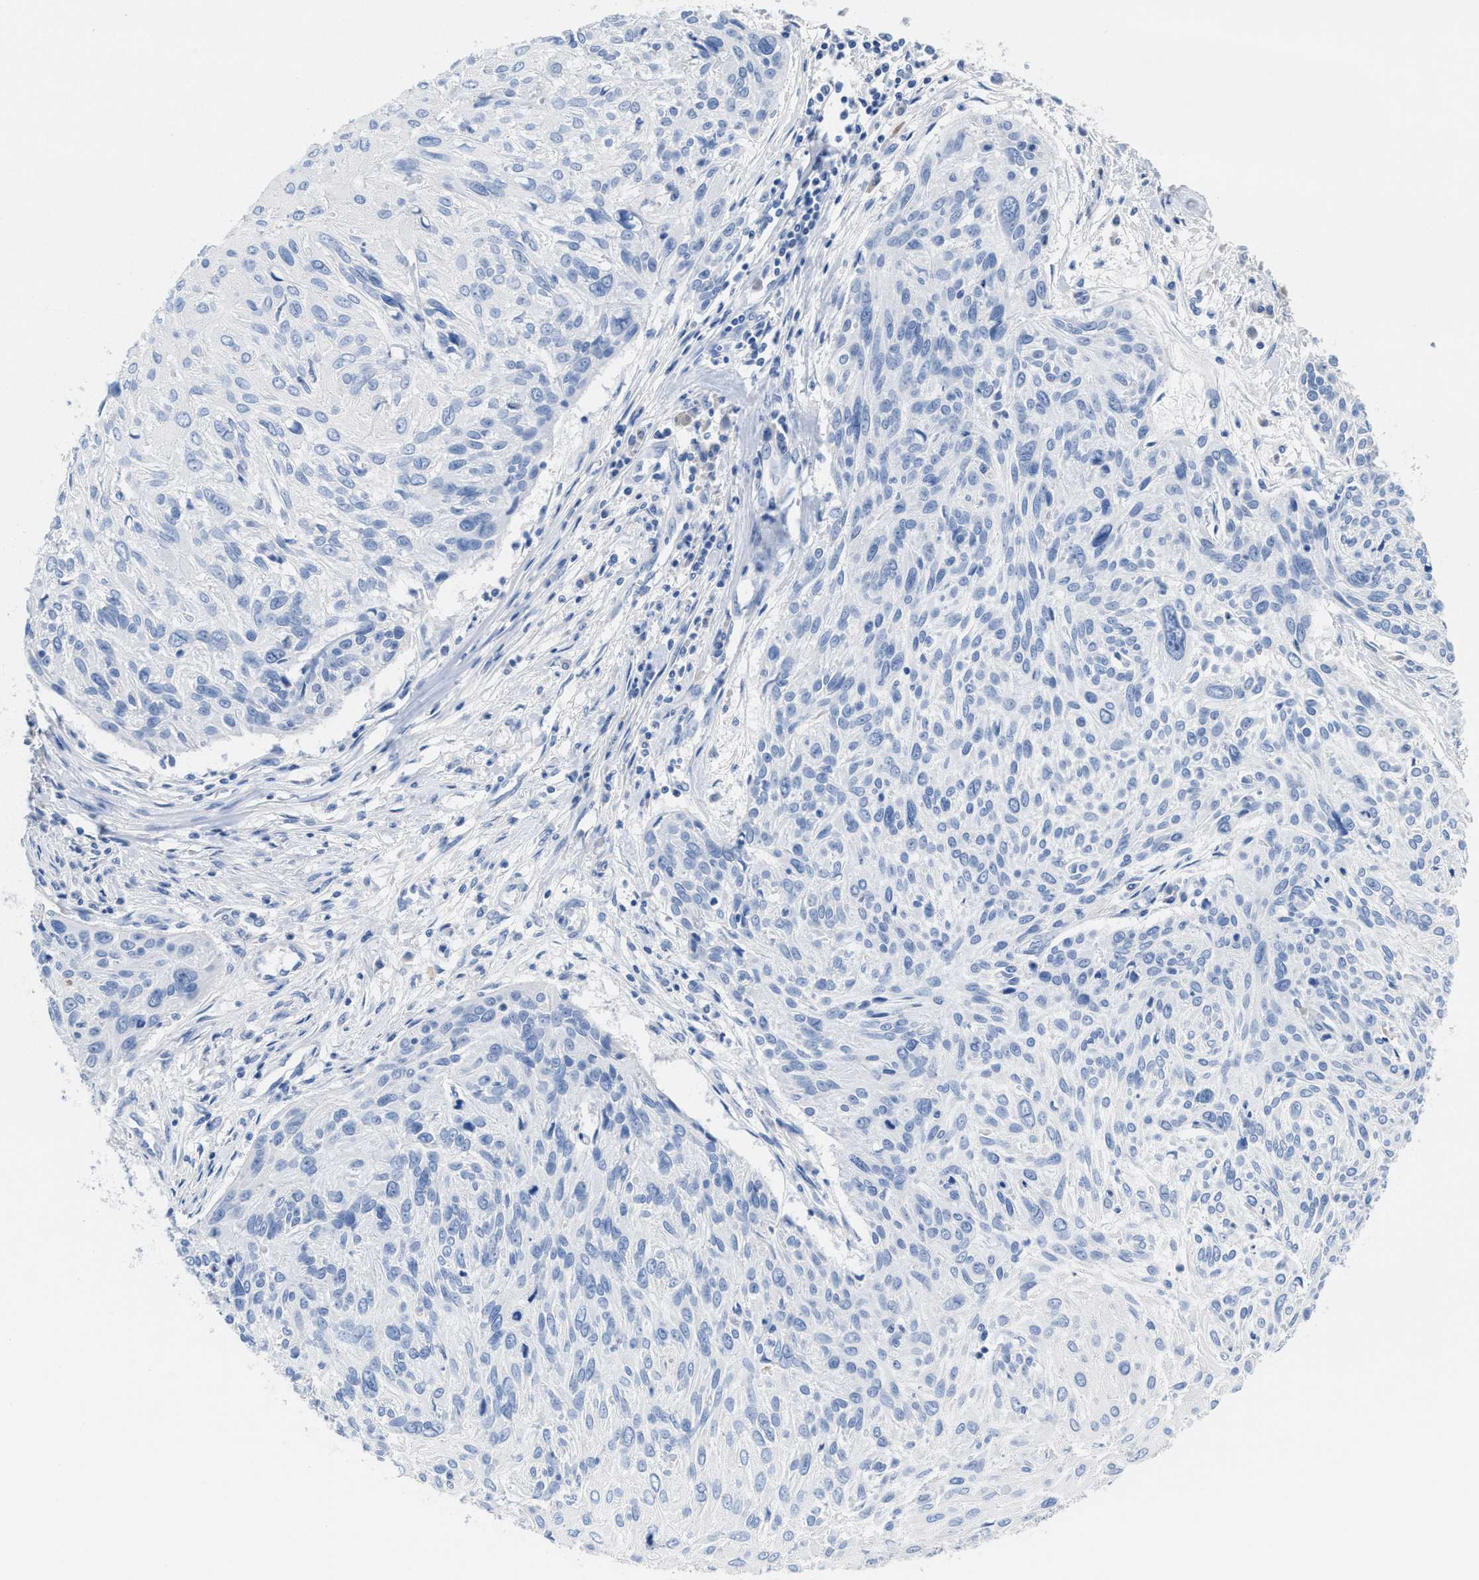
{"staining": {"intensity": "negative", "quantity": "none", "location": "none"}, "tissue": "cervical cancer", "cell_type": "Tumor cells", "image_type": "cancer", "snomed": [{"axis": "morphology", "description": "Squamous cell carcinoma, NOS"}, {"axis": "topography", "description": "Cervix"}], "caption": "The immunohistochemistry image has no significant staining in tumor cells of cervical squamous cell carcinoma tissue. (Stains: DAB IHC with hematoxylin counter stain, Microscopy: brightfield microscopy at high magnification).", "gene": "SLFN13", "patient": {"sex": "female", "age": 51}}